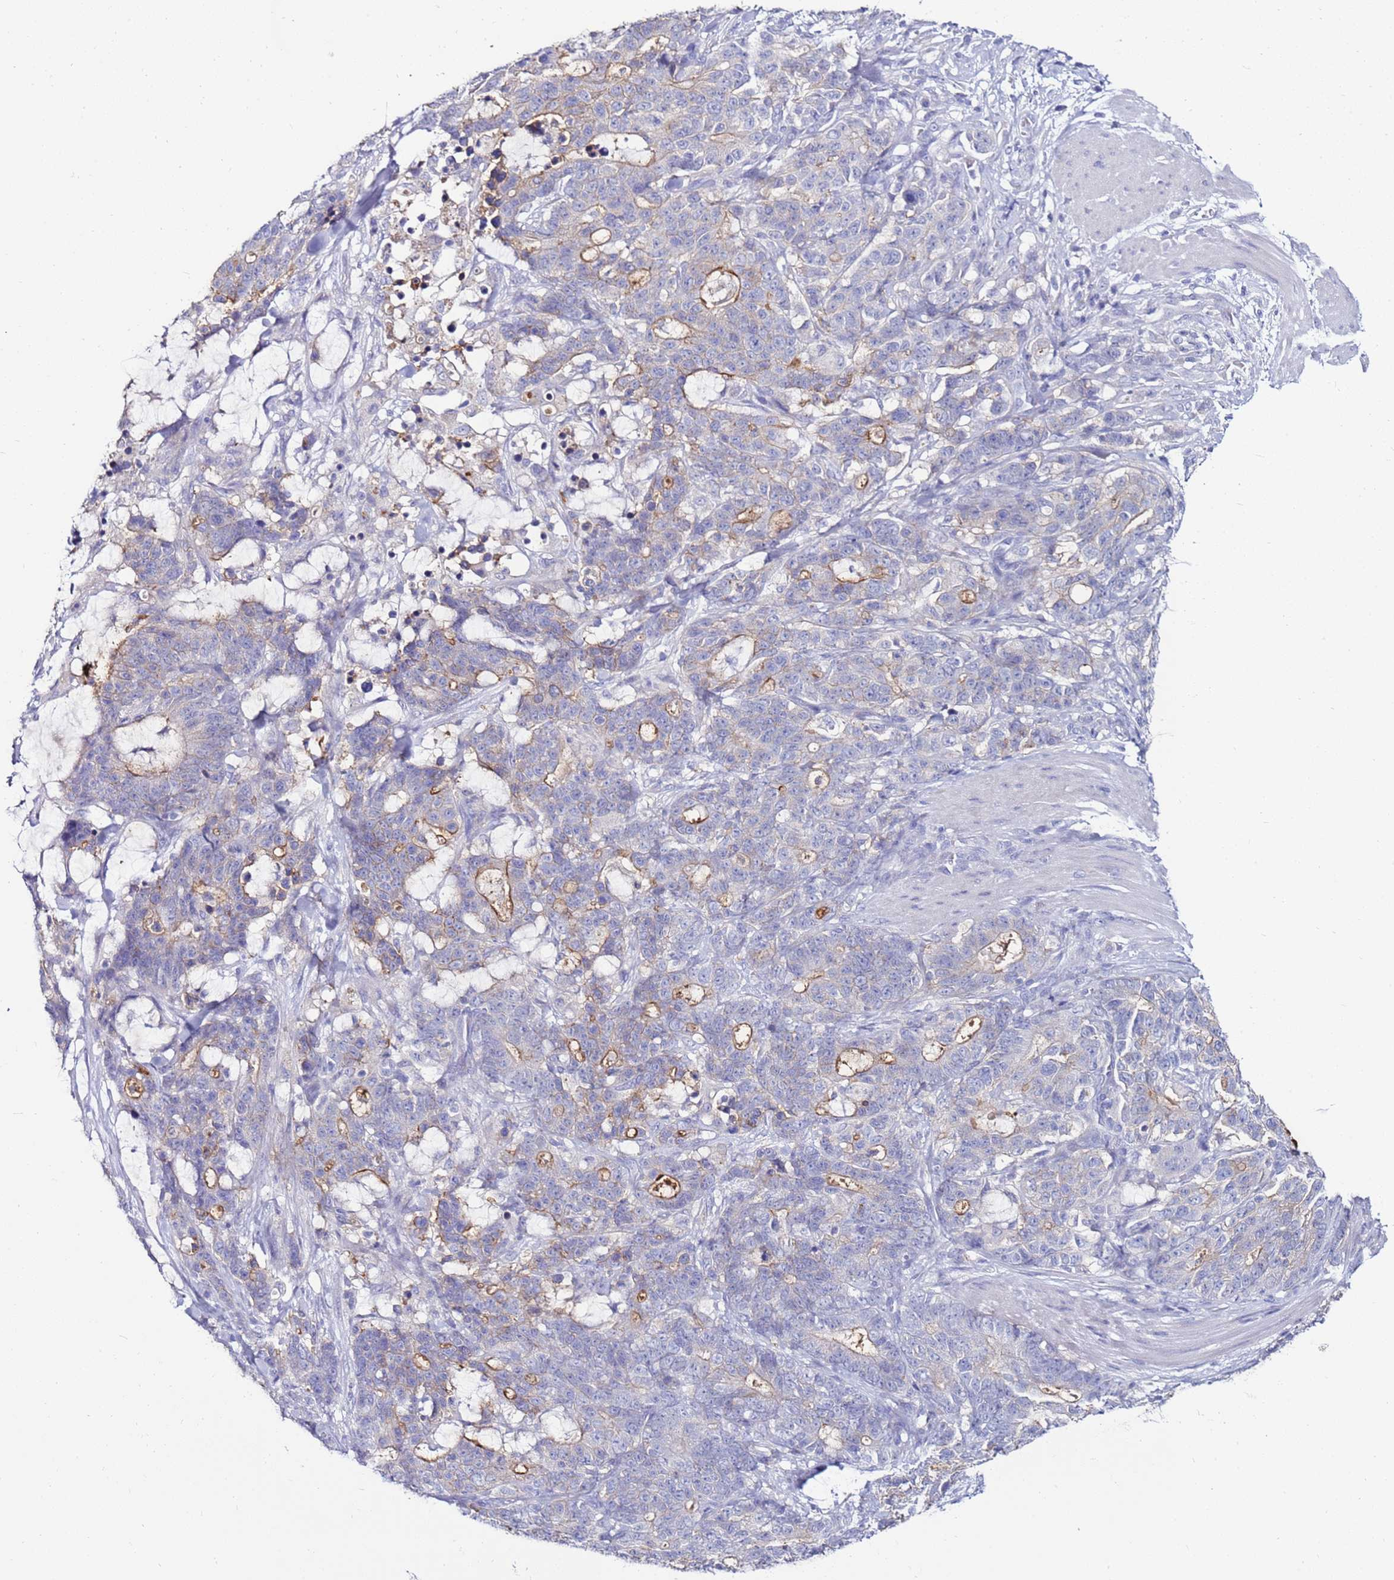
{"staining": {"intensity": "moderate", "quantity": "<25%", "location": "cytoplasmic/membranous"}, "tissue": "stomach cancer", "cell_type": "Tumor cells", "image_type": "cancer", "snomed": [{"axis": "morphology", "description": "Normal tissue, NOS"}, {"axis": "morphology", "description": "Adenocarcinoma, NOS"}, {"axis": "topography", "description": "Stomach"}], "caption": "Stomach adenocarcinoma stained with a protein marker shows moderate staining in tumor cells.", "gene": "GPN3", "patient": {"sex": "female", "age": 64}}